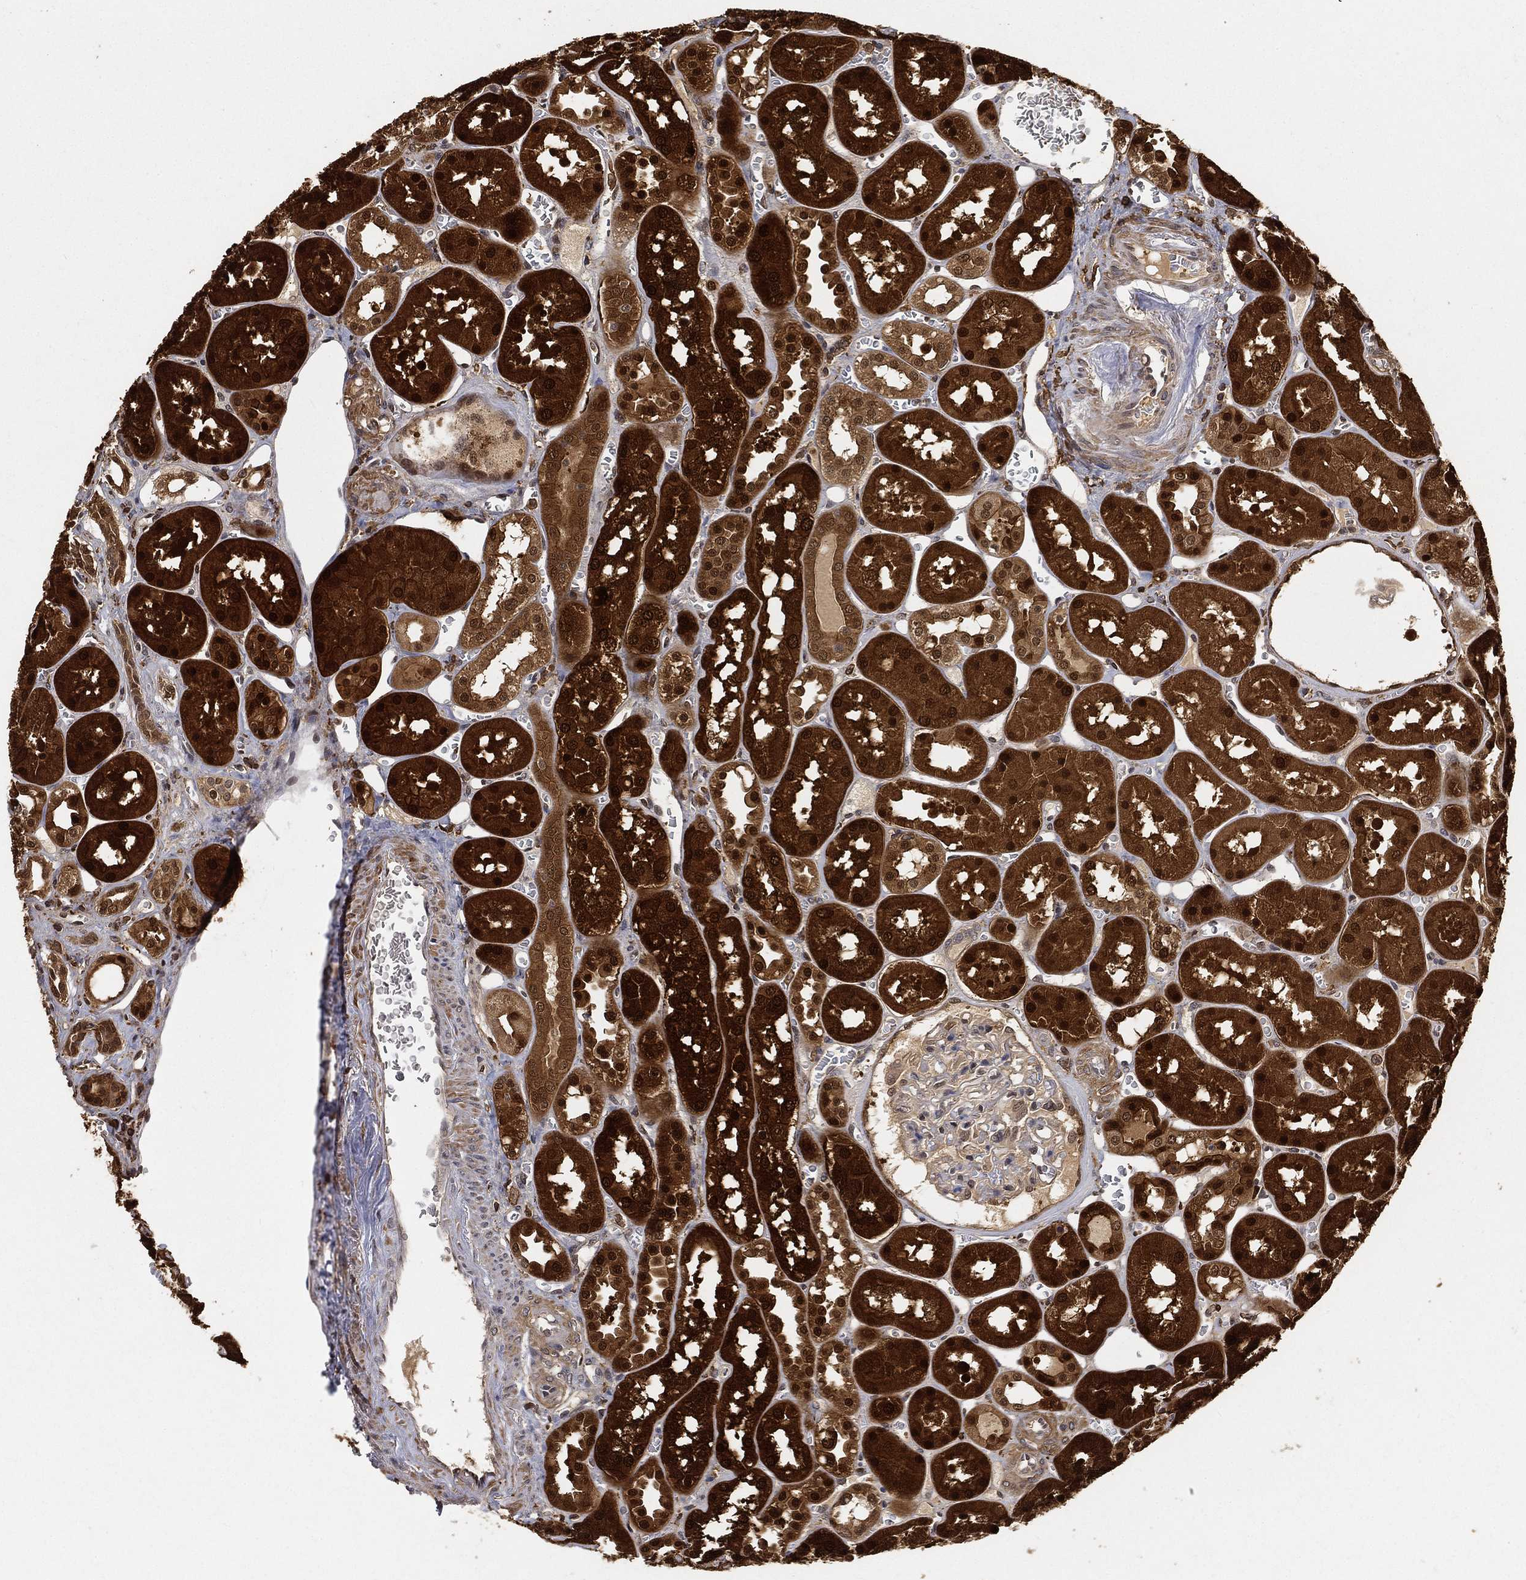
{"staining": {"intensity": "negative", "quantity": "none", "location": "none"}, "tissue": "kidney", "cell_type": "Cells in glomeruli", "image_type": "normal", "snomed": [{"axis": "morphology", "description": "Normal tissue, NOS"}, {"axis": "topography", "description": "Kidney"}], "caption": "Cells in glomeruli show no significant expression in benign kidney. (Brightfield microscopy of DAB (3,3'-diaminobenzidine) immunohistochemistry at high magnification).", "gene": "CRYL1", "patient": {"sex": "male", "age": 73}}